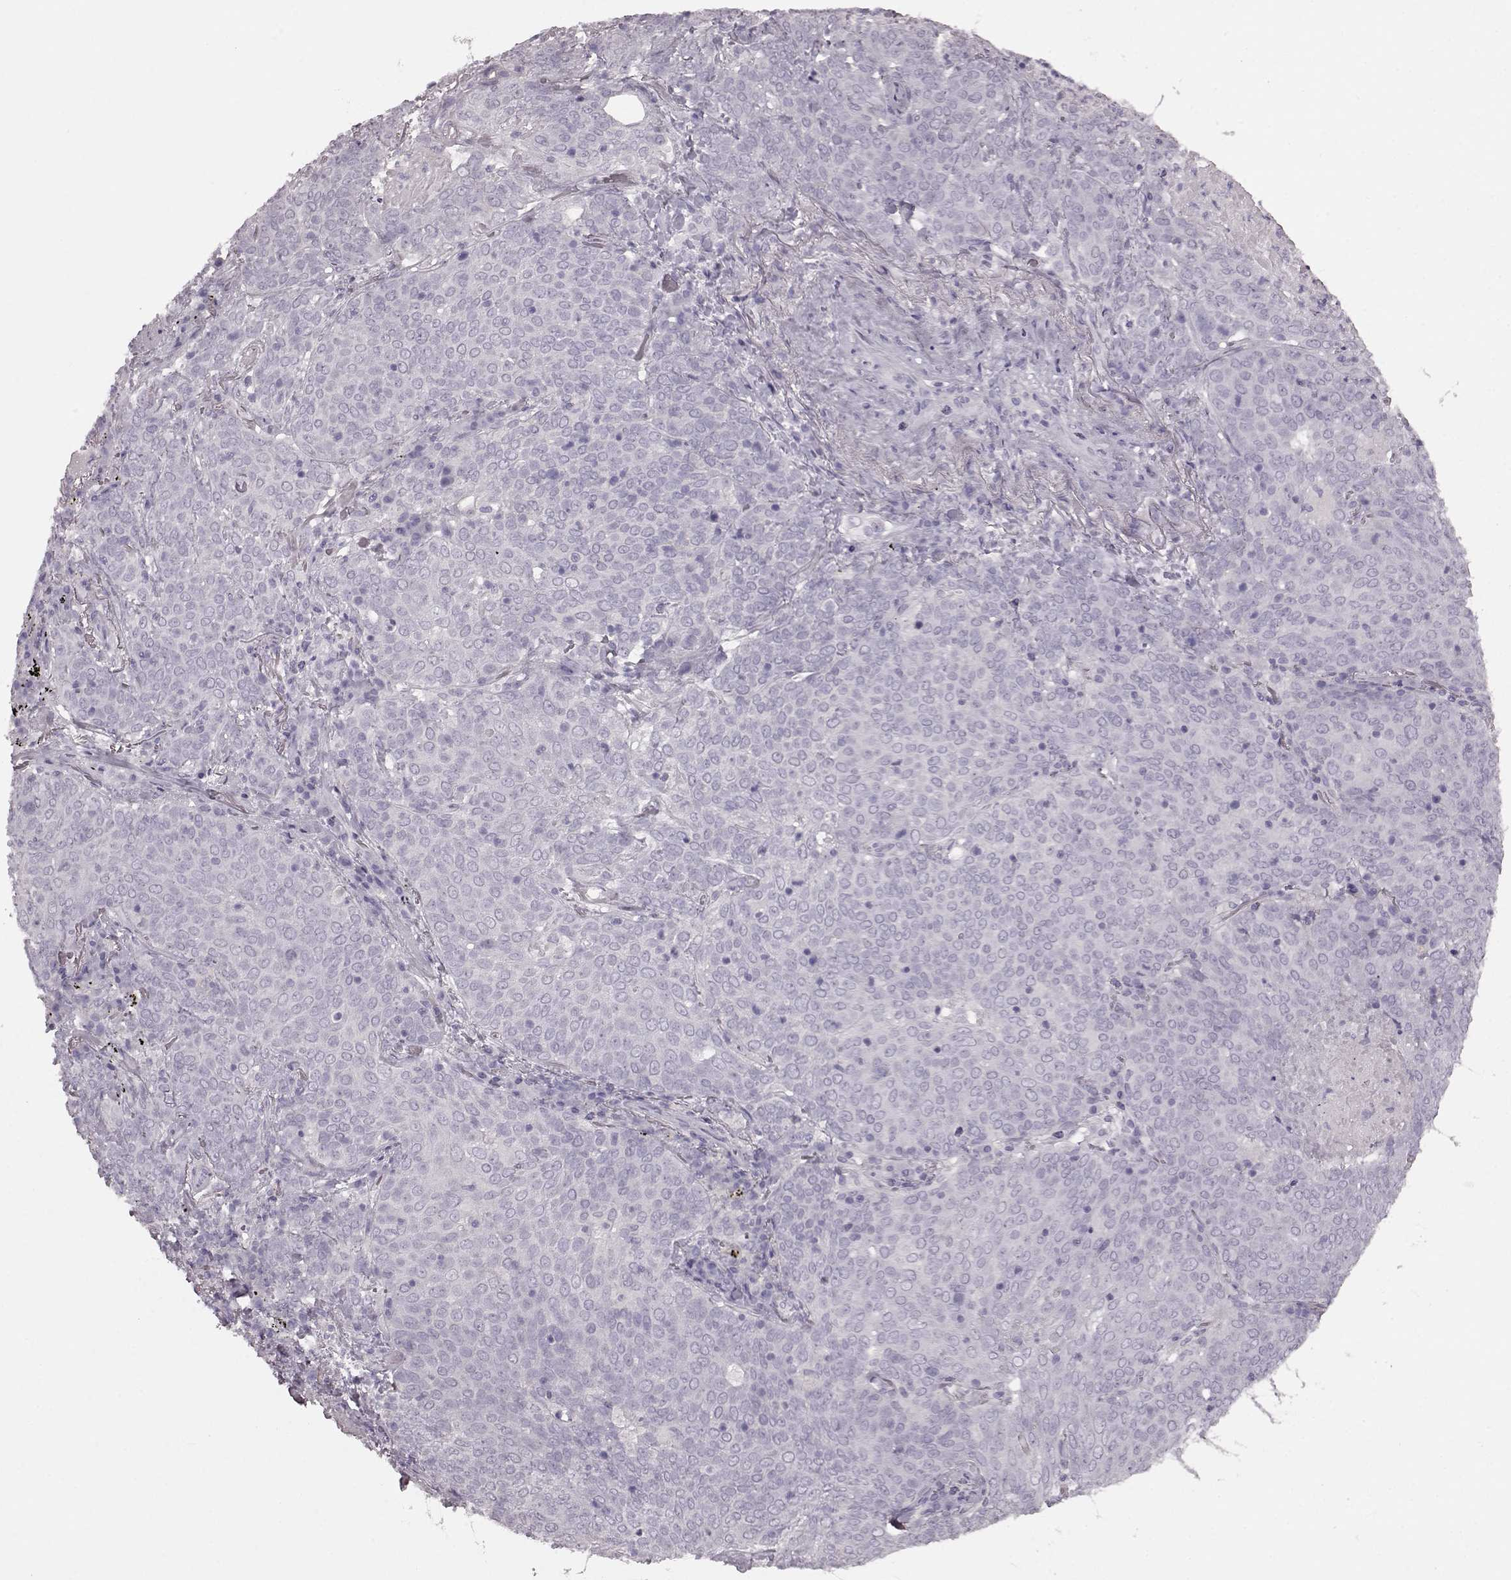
{"staining": {"intensity": "negative", "quantity": "none", "location": "none"}, "tissue": "lung cancer", "cell_type": "Tumor cells", "image_type": "cancer", "snomed": [{"axis": "morphology", "description": "Squamous cell carcinoma, NOS"}, {"axis": "topography", "description": "Lung"}], "caption": "Squamous cell carcinoma (lung) was stained to show a protein in brown. There is no significant positivity in tumor cells.", "gene": "CRYBA2", "patient": {"sex": "male", "age": 82}}